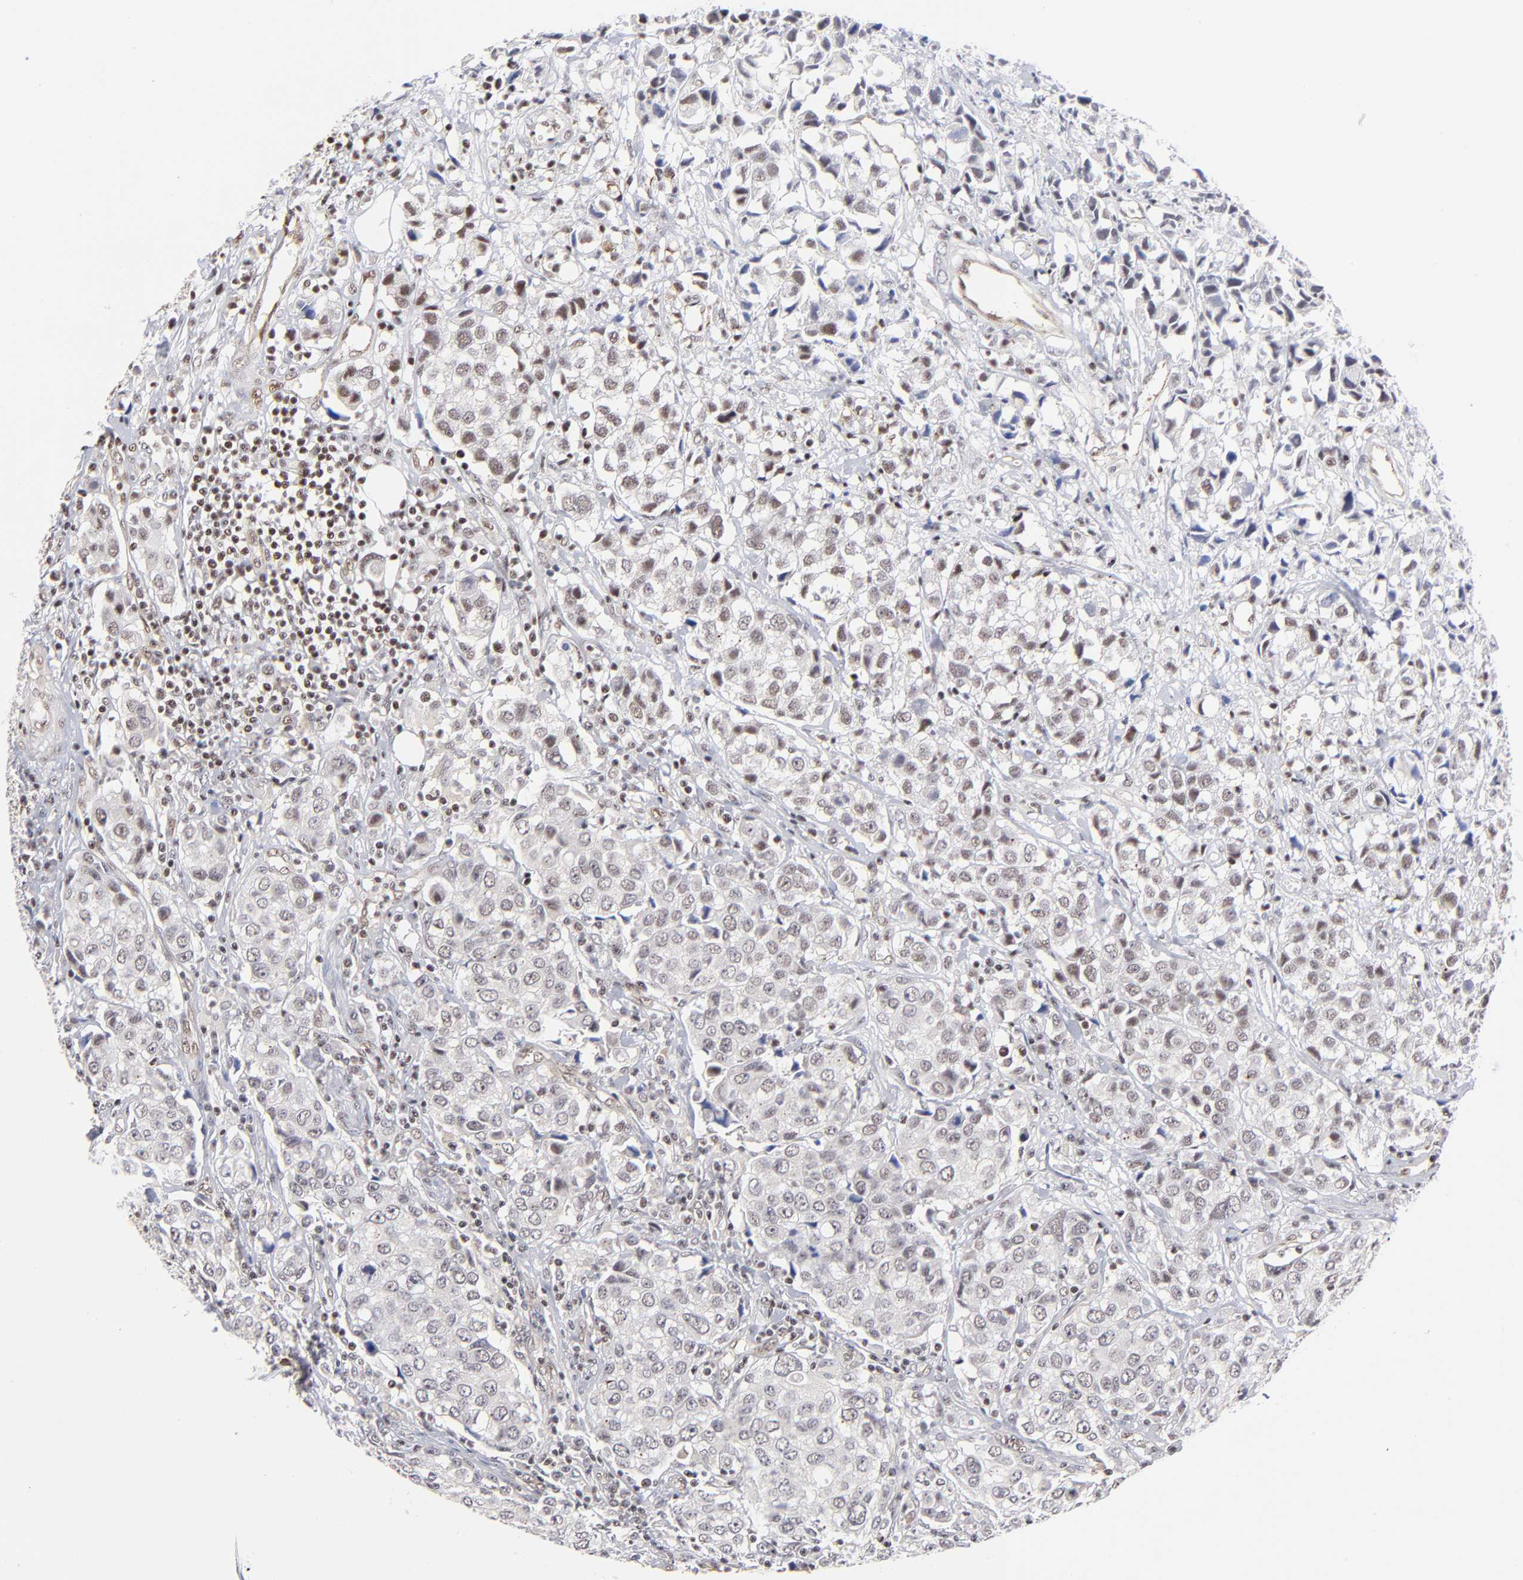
{"staining": {"intensity": "weak", "quantity": "<25%", "location": "nuclear"}, "tissue": "urothelial cancer", "cell_type": "Tumor cells", "image_type": "cancer", "snomed": [{"axis": "morphology", "description": "Urothelial carcinoma, High grade"}, {"axis": "topography", "description": "Urinary bladder"}], "caption": "Tumor cells show no significant staining in urothelial cancer.", "gene": "GABPA", "patient": {"sex": "female", "age": 75}}